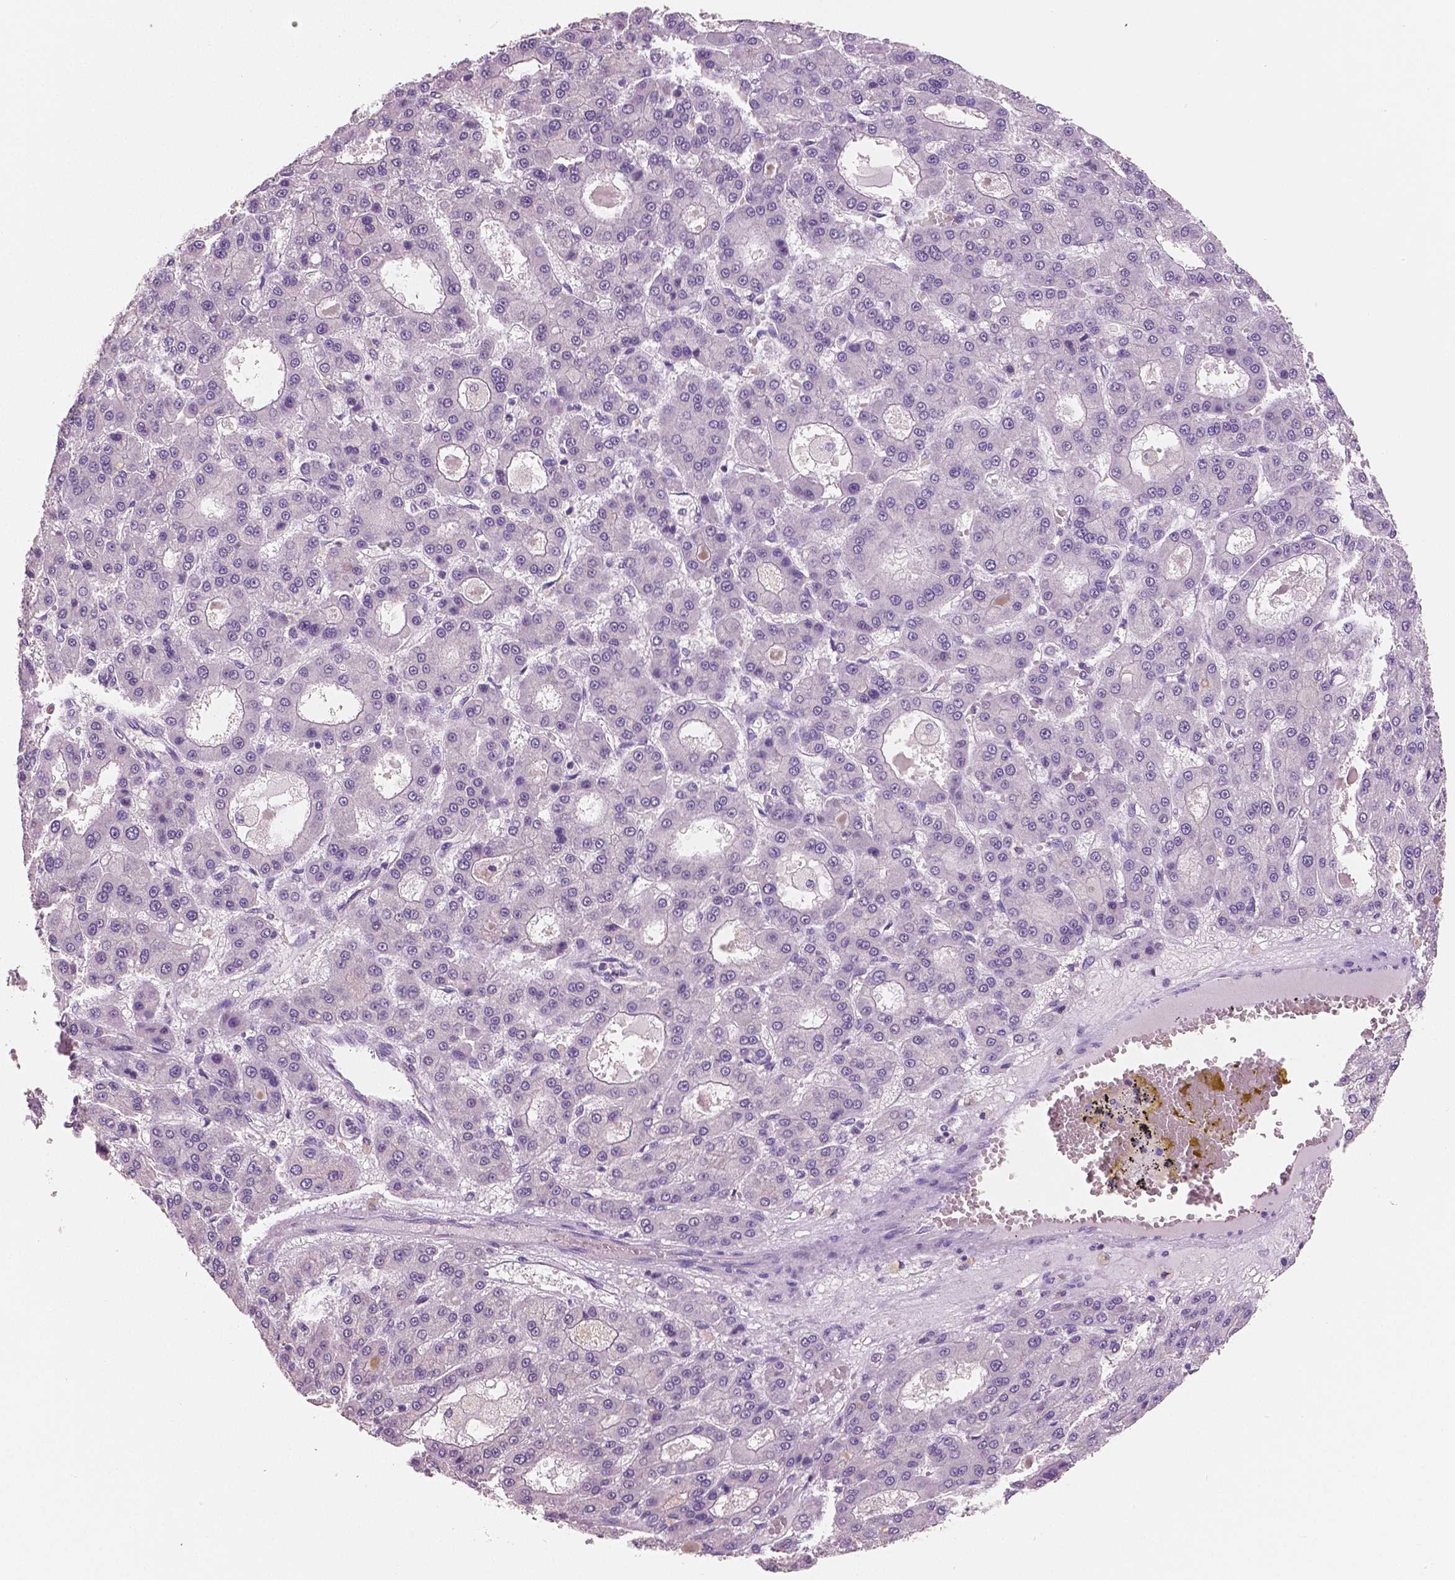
{"staining": {"intensity": "negative", "quantity": "none", "location": "none"}, "tissue": "liver cancer", "cell_type": "Tumor cells", "image_type": "cancer", "snomed": [{"axis": "morphology", "description": "Carcinoma, Hepatocellular, NOS"}, {"axis": "topography", "description": "Liver"}], "caption": "Liver cancer stained for a protein using IHC displays no positivity tumor cells.", "gene": "NECAB2", "patient": {"sex": "male", "age": 70}}